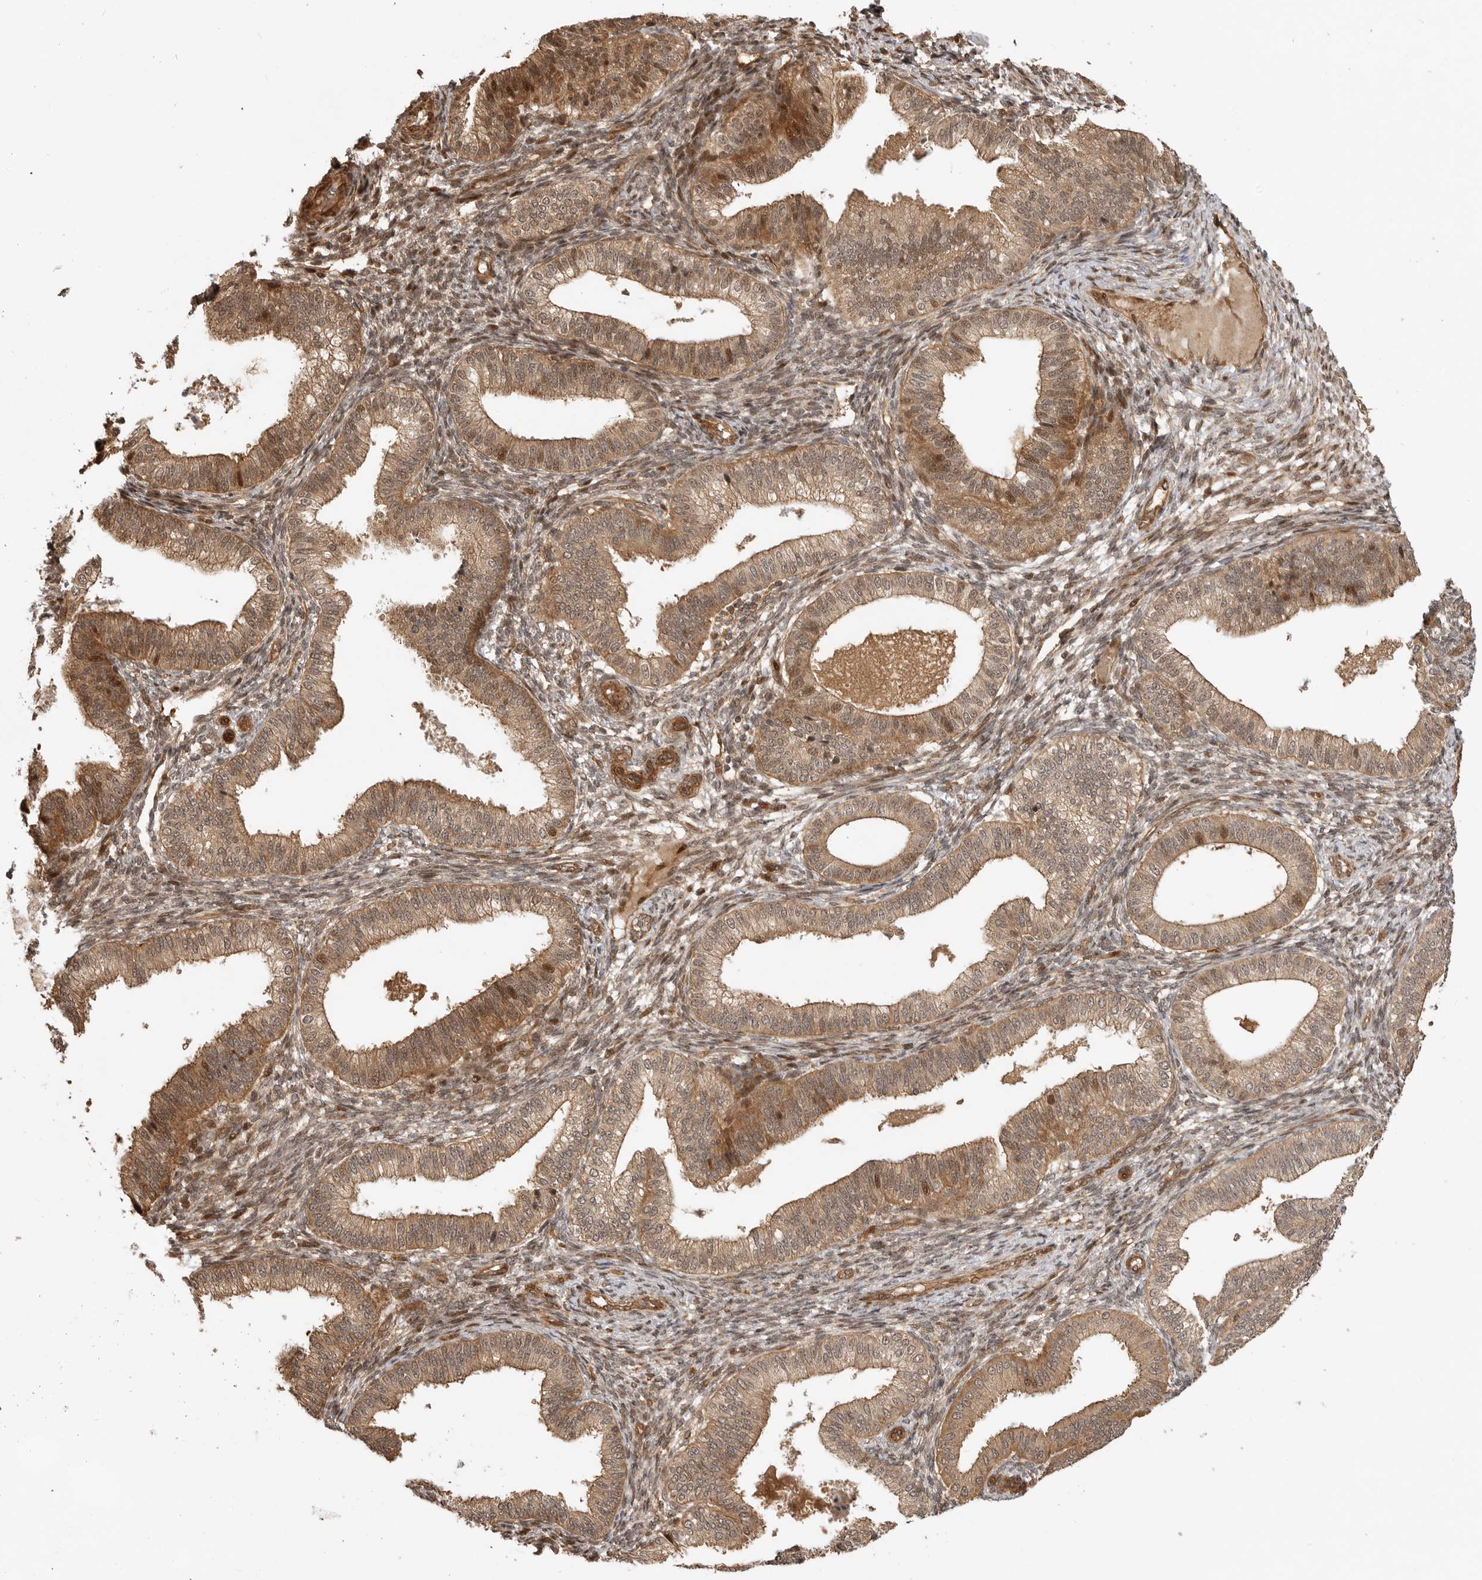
{"staining": {"intensity": "moderate", "quantity": "<25%", "location": "nuclear"}, "tissue": "endometrium", "cell_type": "Cells in endometrial stroma", "image_type": "normal", "snomed": [{"axis": "morphology", "description": "Normal tissue, NOS"}, {"axis": "topography", "description": "Endometrium"}], "caption": "Protein expression analysis of benign endometrium exhibits moderate nuclear staining in about <25% of cells in endometrial stroma. (brown staining indicates protein expression, while blue staining denotes nuclei).", "gene": "ADPRS", "patient": {"sex": "female", "age": 39}}